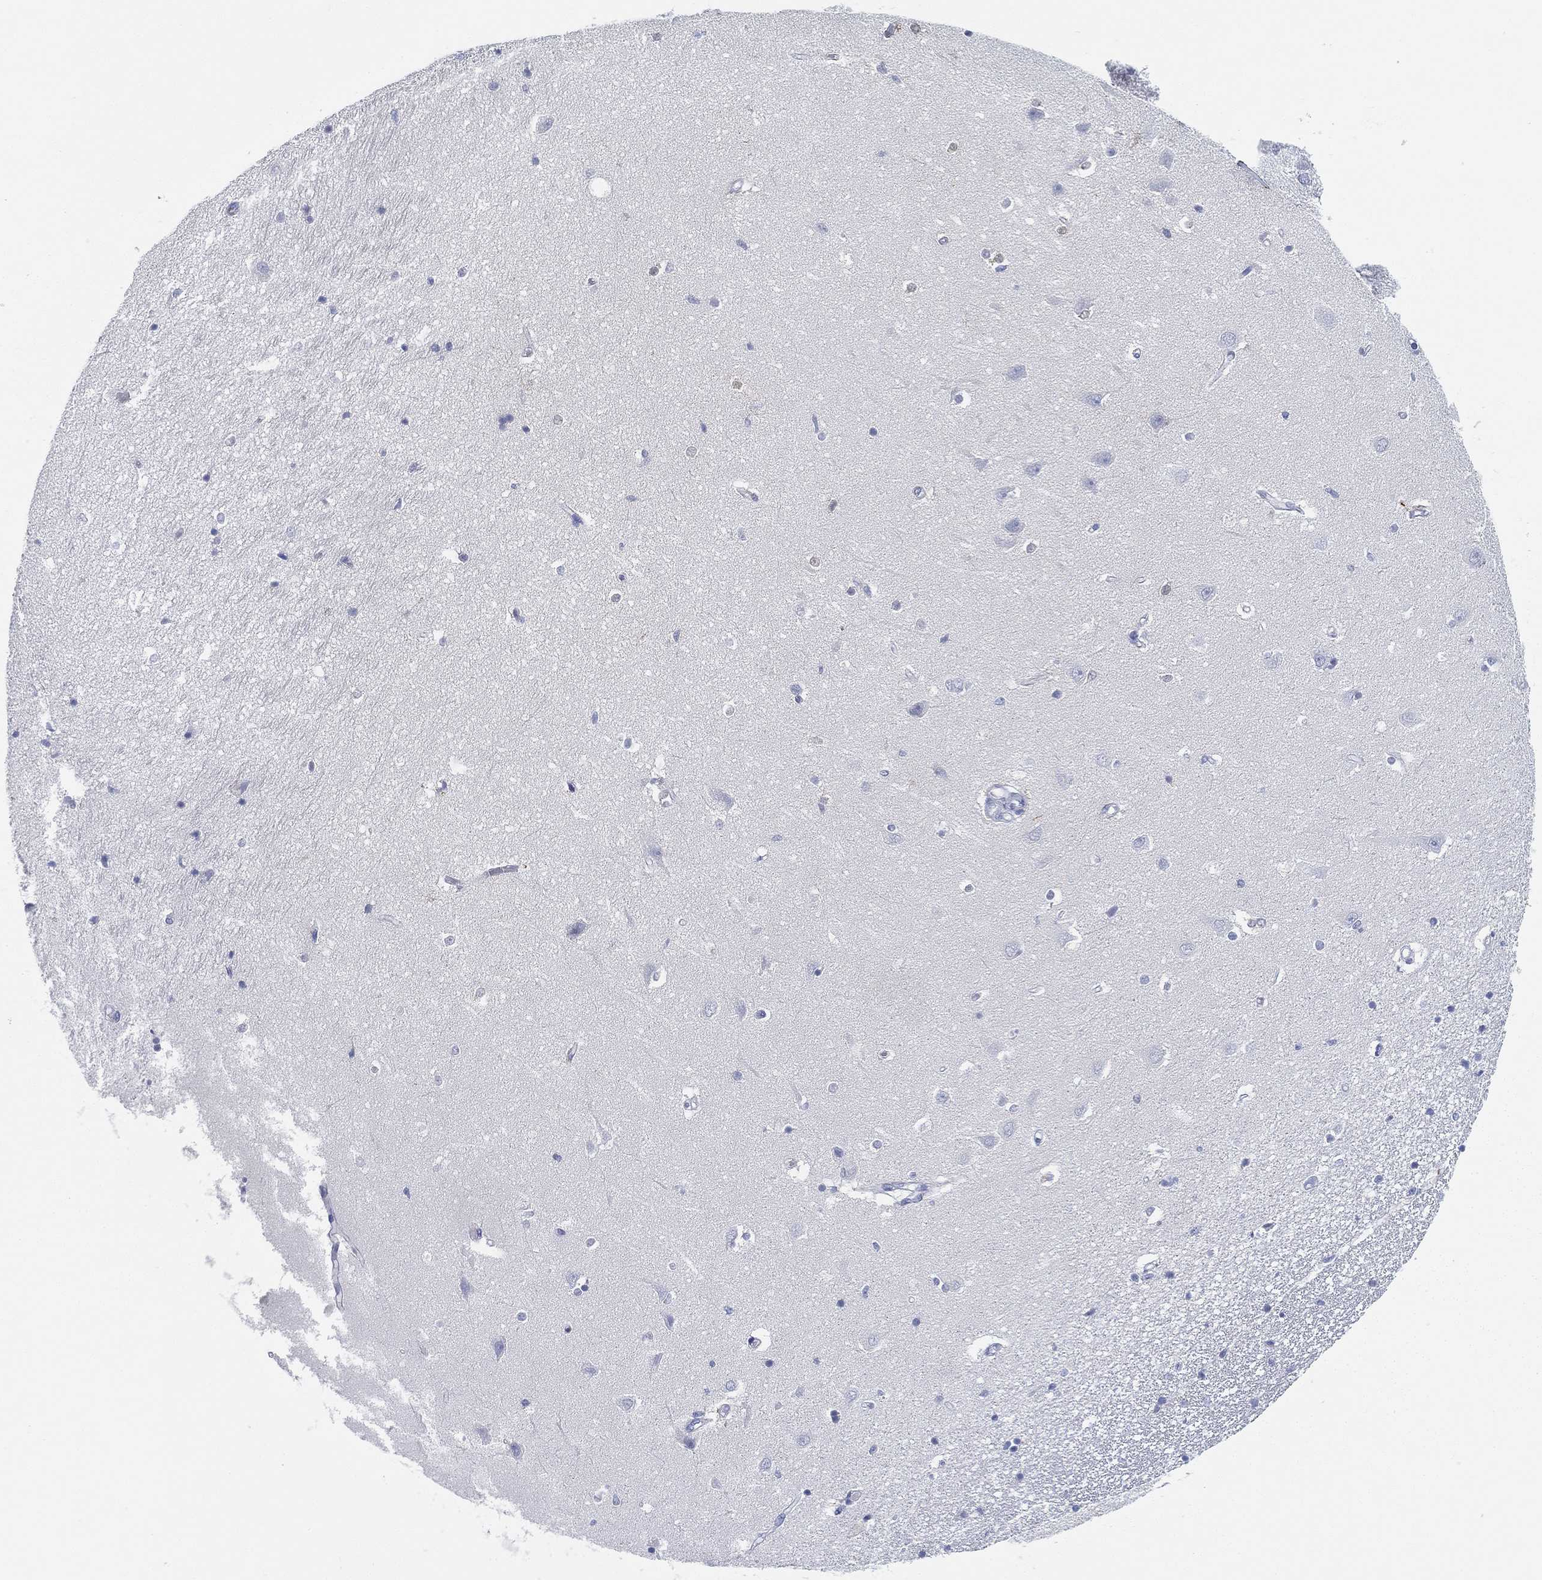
{"staining": {"intensity": "negative", "quantity": "none", "location": "none"}, "tissue": "hippocampus", "cell_type": "Glial cells", "image_type": "normal", "snomed": [{"axis": "morphology", "description": "Normal tissue, NOS"}, {"axis": "topography", "description": "Hippocampus"}], "caption": "High magnification brightfield microscopy of unremarkable hippocampus stained with DAB (brown) and counterstained with hematoxylin (blue): glial cells show no significant positivity.", "gene": "GPR61", "patient": {"sex": "female", "age": 64}}